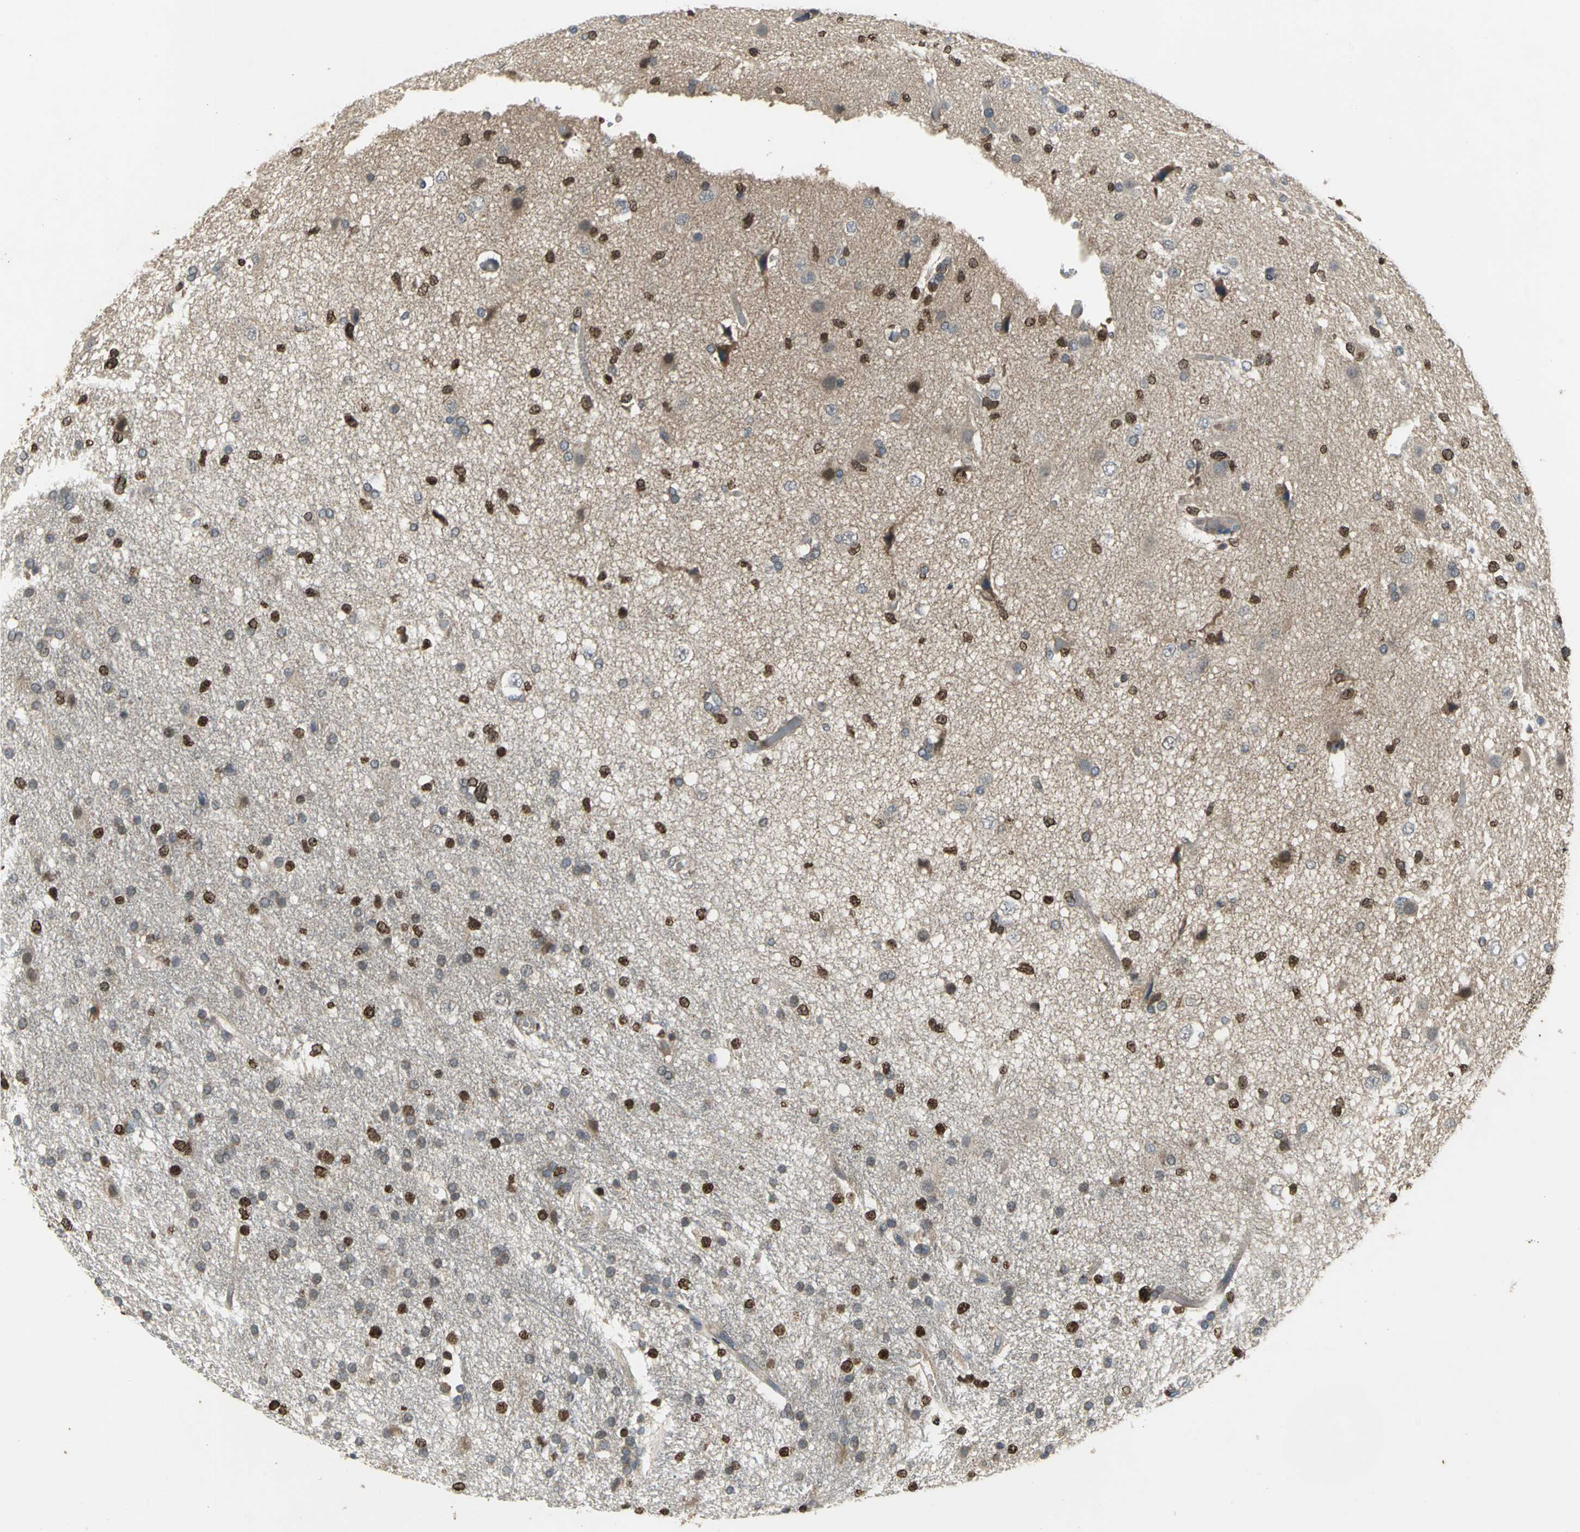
{"staining": {"intensity": "strong", "quantity": ">75%", "location": "cytoplasmic/membranous,nuclear"}, "tissue": "glioma", "cell_type": "Tumor cells", "image_type": "cancer", "snomed": [{"axis": "morphology", "description": "Glioma, malignant, High grade"}, {"axis": "topography", "description": "Brain"}], "caption": "Malignant glioma (high-grade) stained with immunohistochemistry demonstrates strong cytoplasmic/membranous and nuclear positivity in about >75% of tumor cells. Immunohistochemistry (ihc) stains the protein in brown and the nuclei are stained blue.", "gene": "AHR", "patient": {"sex": "male", "age": 33}}